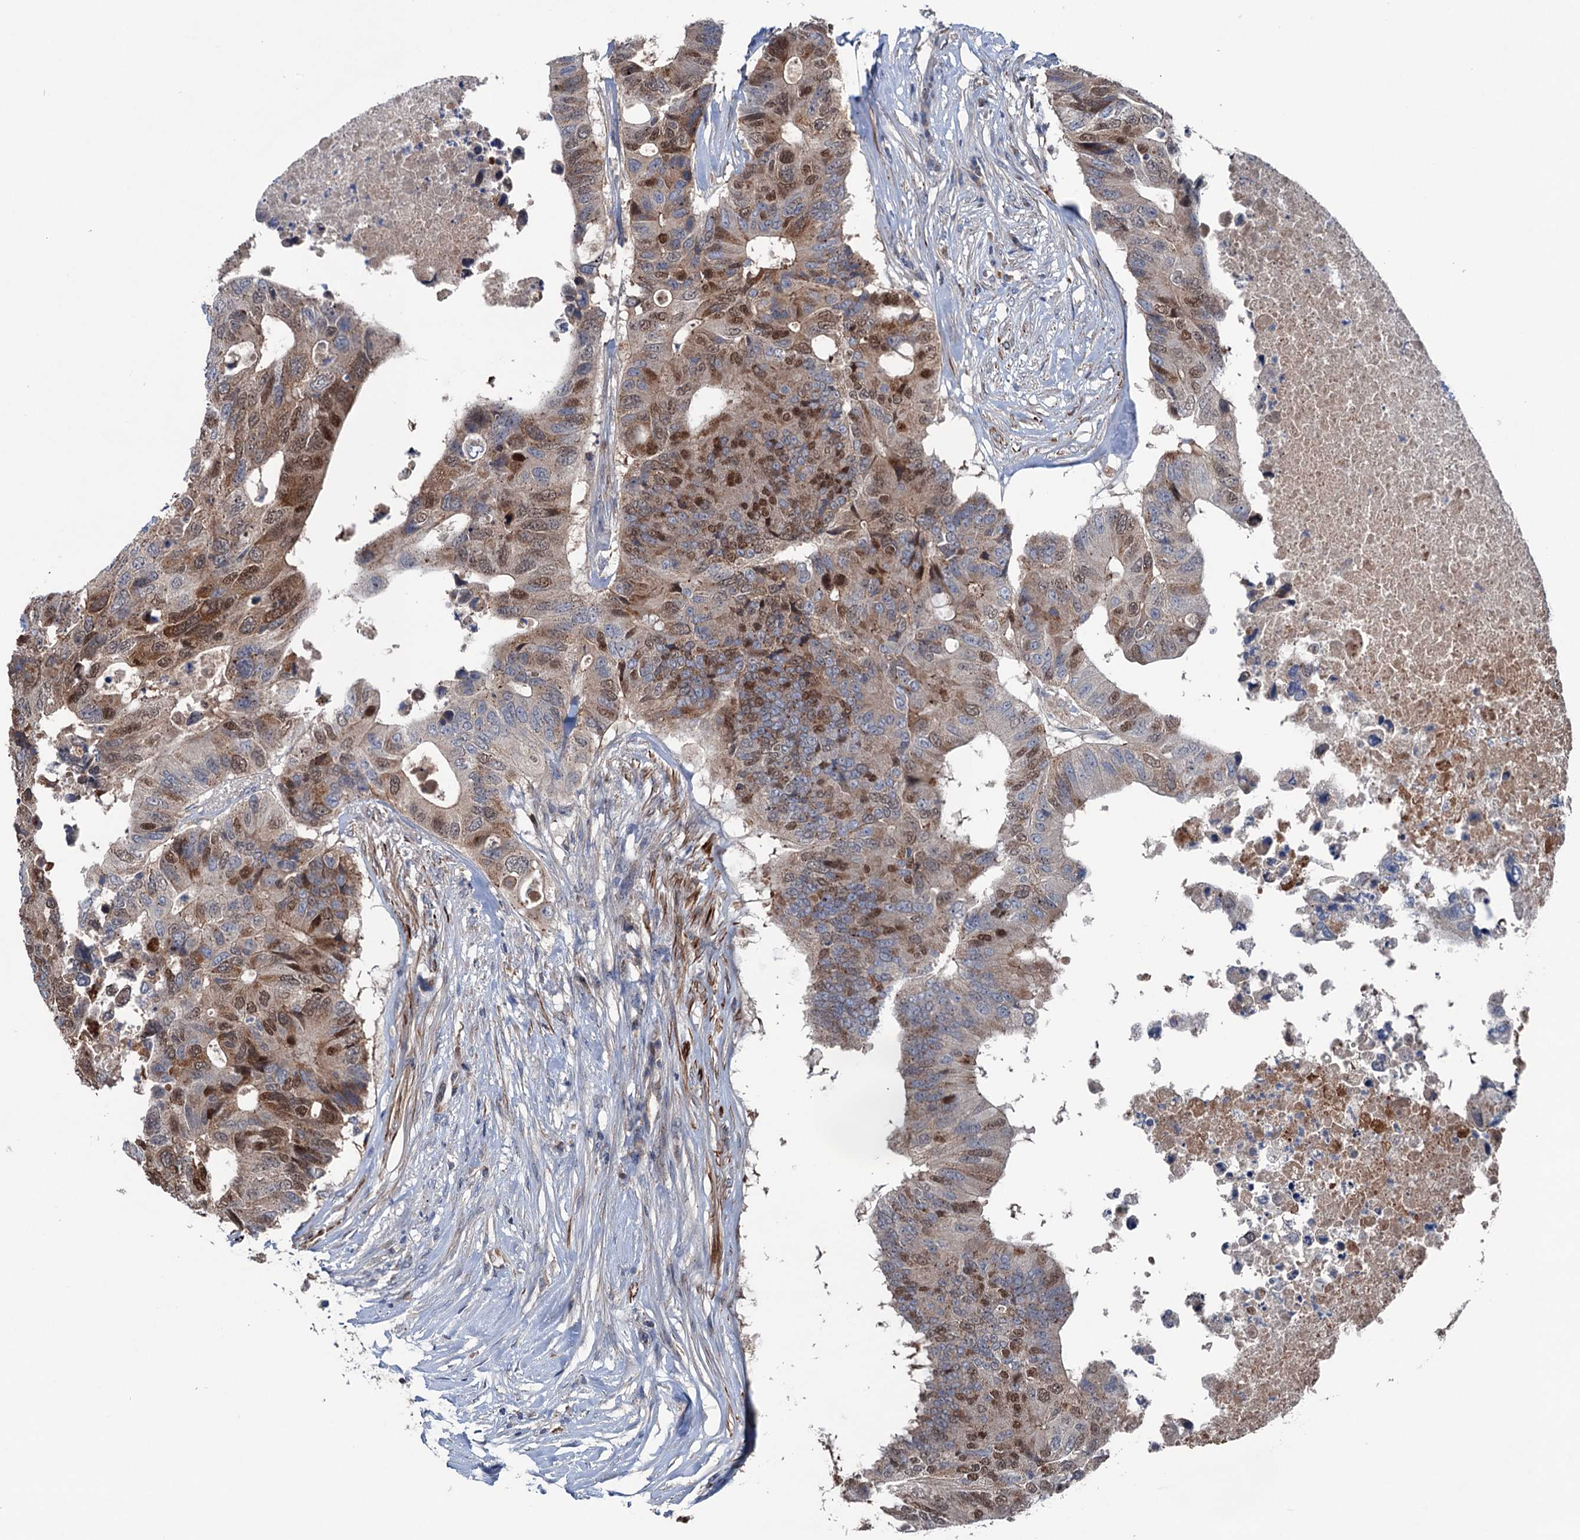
{"staining": {"intensity": "moderate", "quantity": ">75%", "location": "cytoplasmic/membranous,nuclear"}, "tissue": "colorectal cancer", "cell_type": "Tumor cells", "image_type": "cancer", "snomed": [{"axis": "morphology", "description": "Adenocarcinoma, NOS"}, {"axis": "topography", "description": "Colon"}], "caption": "Tumor cells demonstrate medium levels of moderate cytoplasmic/membranous and nuclear staining in about >75% of cells in colorectal cancer (adenocarcinoma).", "gene": "NCAPD2", "patient": {"sex": "male", "age": 71}}